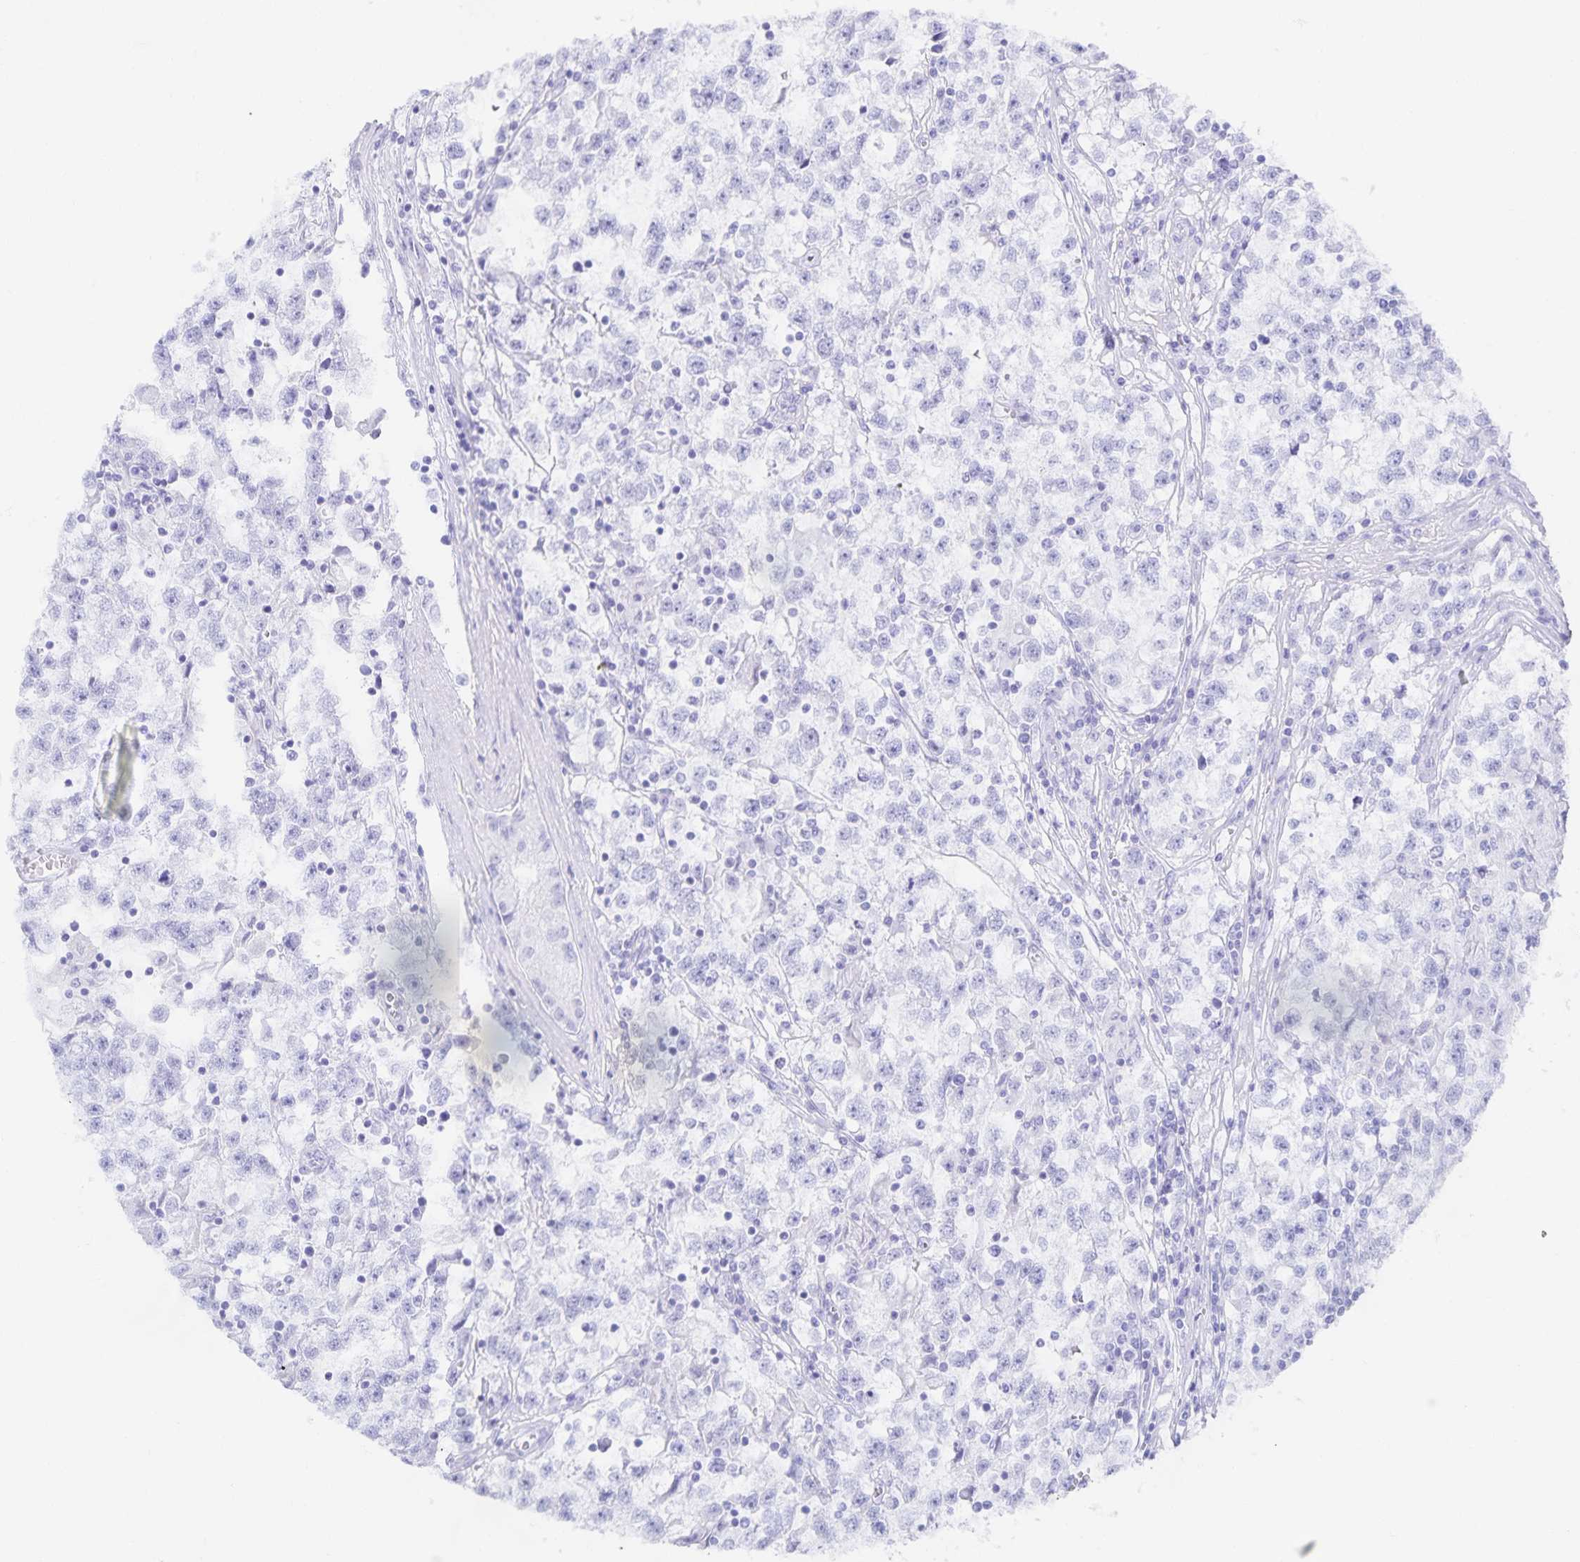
{"staining": {"intensity": "negative", "quantity": "none", "location": "none"}, "tissue": "testis cancer", "cell_type": "Tumor cells", "image_type": "cancer", "snomed": [{"axis": "morphology", "description": "Seminoma, NOS"}, {"axis": "topography", "description": "Testis"}], "caption": "The immunohistochemistry histopathology image has no significant expression in tumor cells of testis cancer tissue.", "gene": "SNTN", "patient": {"sex": "male", "age": 31}}